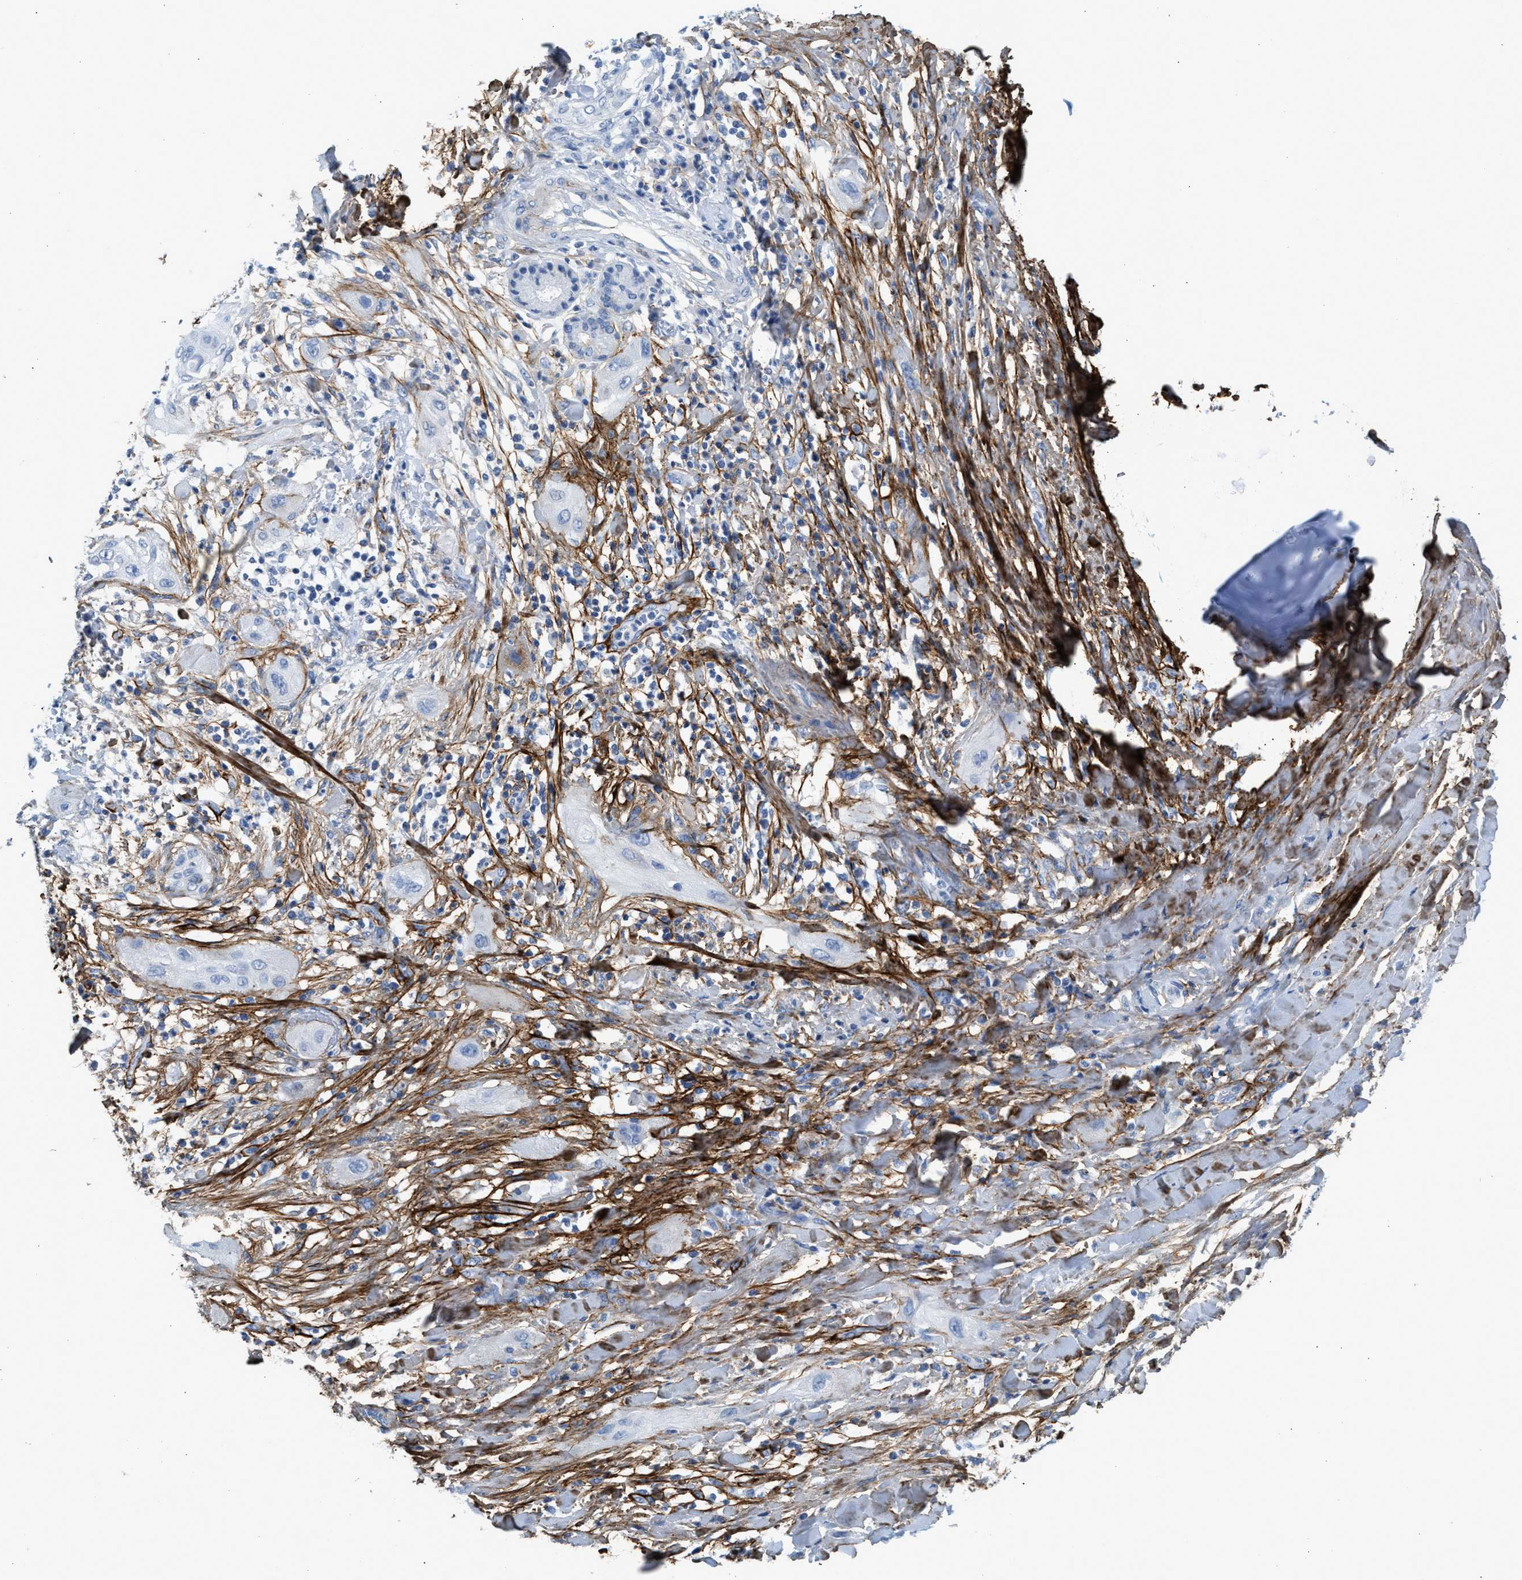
{"staining": {"intensity": "negative", "quantity": "none", "location": "none"}, "tissue": "lung cancer", "cell_type": "Tumor cells", "image_type": "cancer", "snomed": [{"axis": "morphology", "description": "Squamous cell carcinoma, NOS"}, {"axis": "topography", "description": "Lung"}], "caption": "The image displays no significant staining in tumor cells of lung cancer (squamous cell carcinoma).", "gene": "TNR", "patient": {"sex": "female", "age": 47}}